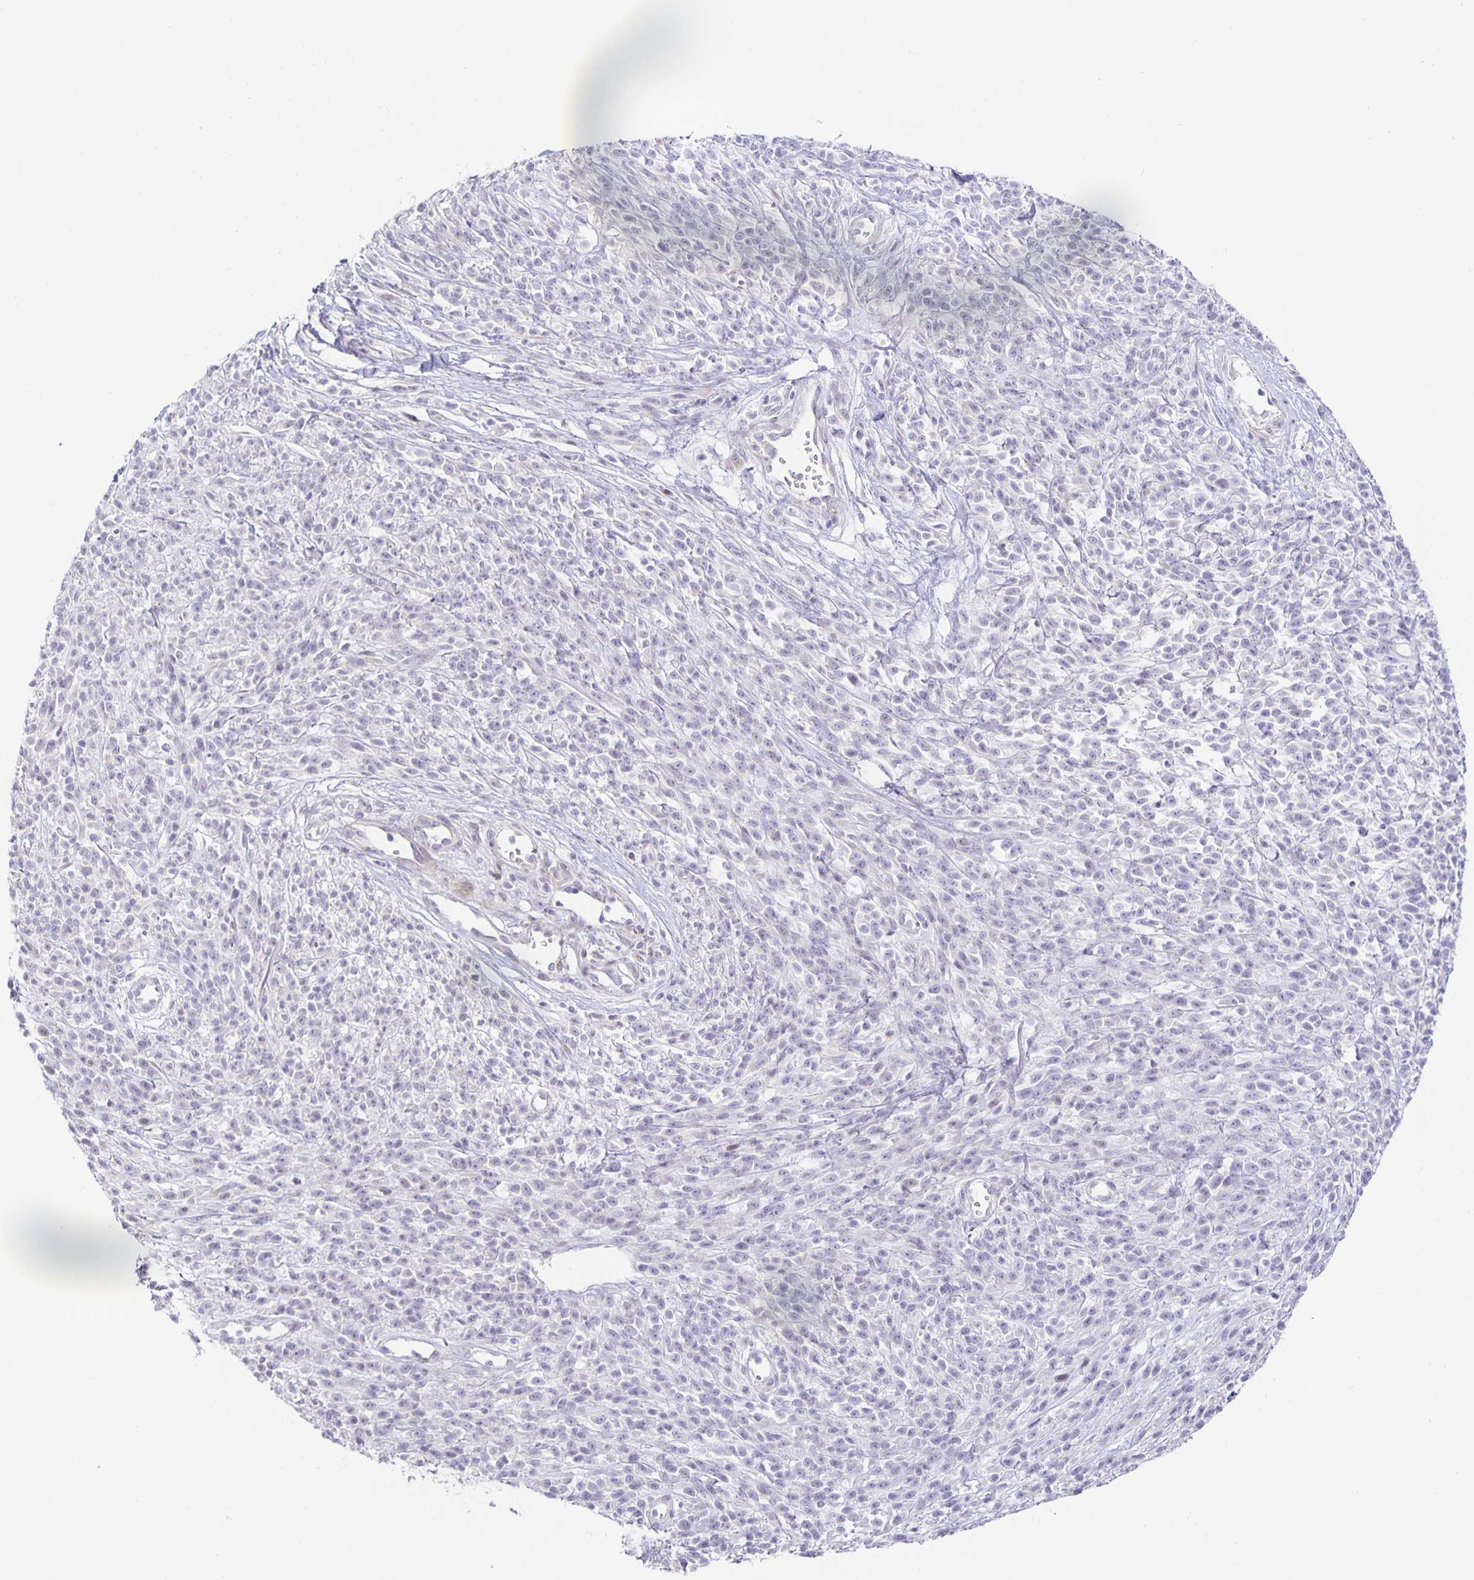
{"staining": {"intensity": "negative", "quantity": "none", "location": "none"}, "tissue": "melanoma", "cell_type": "Tumor cells", "image_type": "cancer", "snomed": [{"axis": "morphology", "description": "Malignant melanoma, NOS"}, {"axis": "topography", "description": "Skin"}, {"axis": "topography", "description": "Skin of trunk"}], "caption": "A high-resolution histopathology image shows immunohistochemistry (IHC) staining of melanoma, which reveals no significant expression in tumor cells.", "gene": "TJP3", "patient": {"sex": "male", "age": 74}}